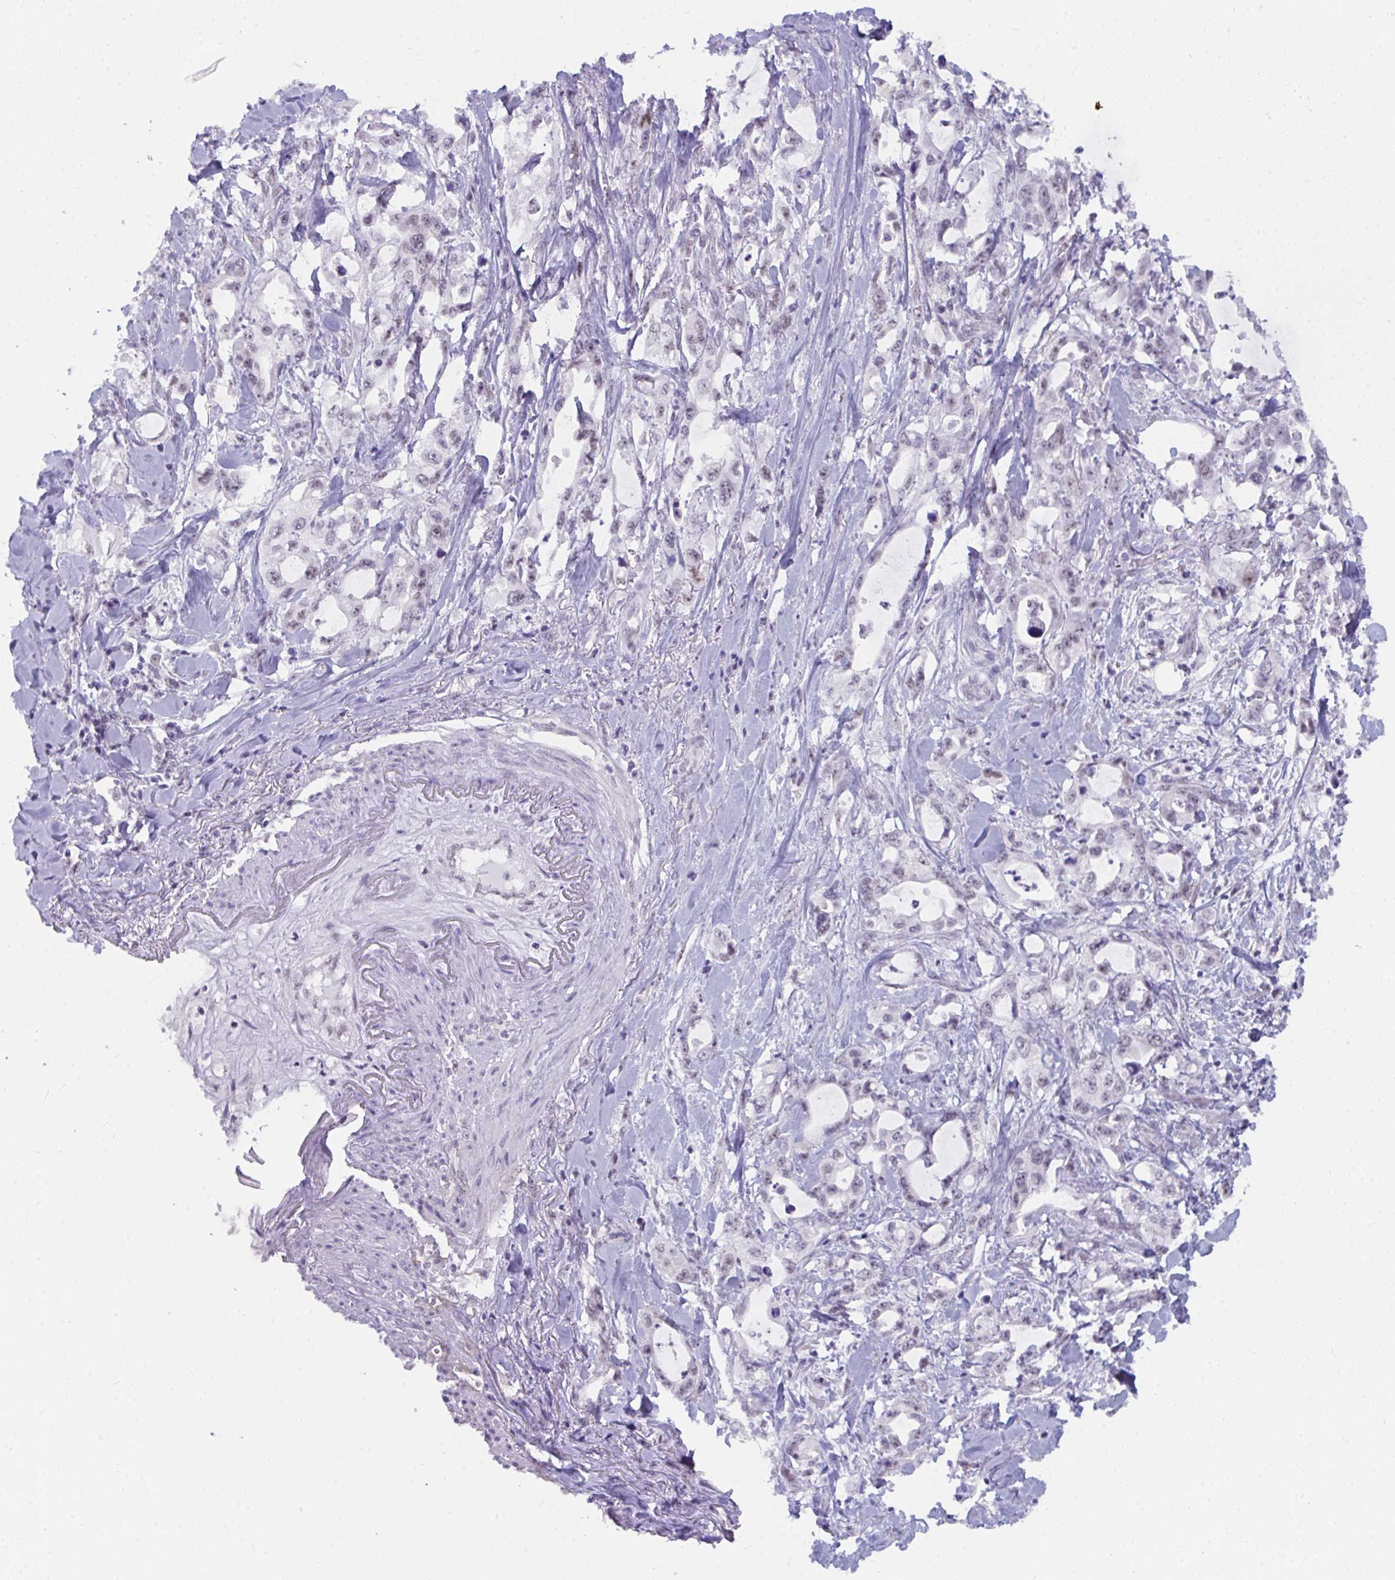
{"staining": {"intensity": "negative", "quantity": "none", "location": "none"}, "tissue": "pancreatic cancer", "cell_type": "Tumor cells", "image_type": "cancer", "snomed": [{"axis": "morphology", "description": "Adenocarcinoma, NOS"}, {"axis": "topography", "description": "Pancreas"}], "caption": "This is an IHC histopathology image of human pancreatic cancer. There is no expression in tumor cells.", "gene": "CDK13", "patient": {"sex": "female", "age": 61}}